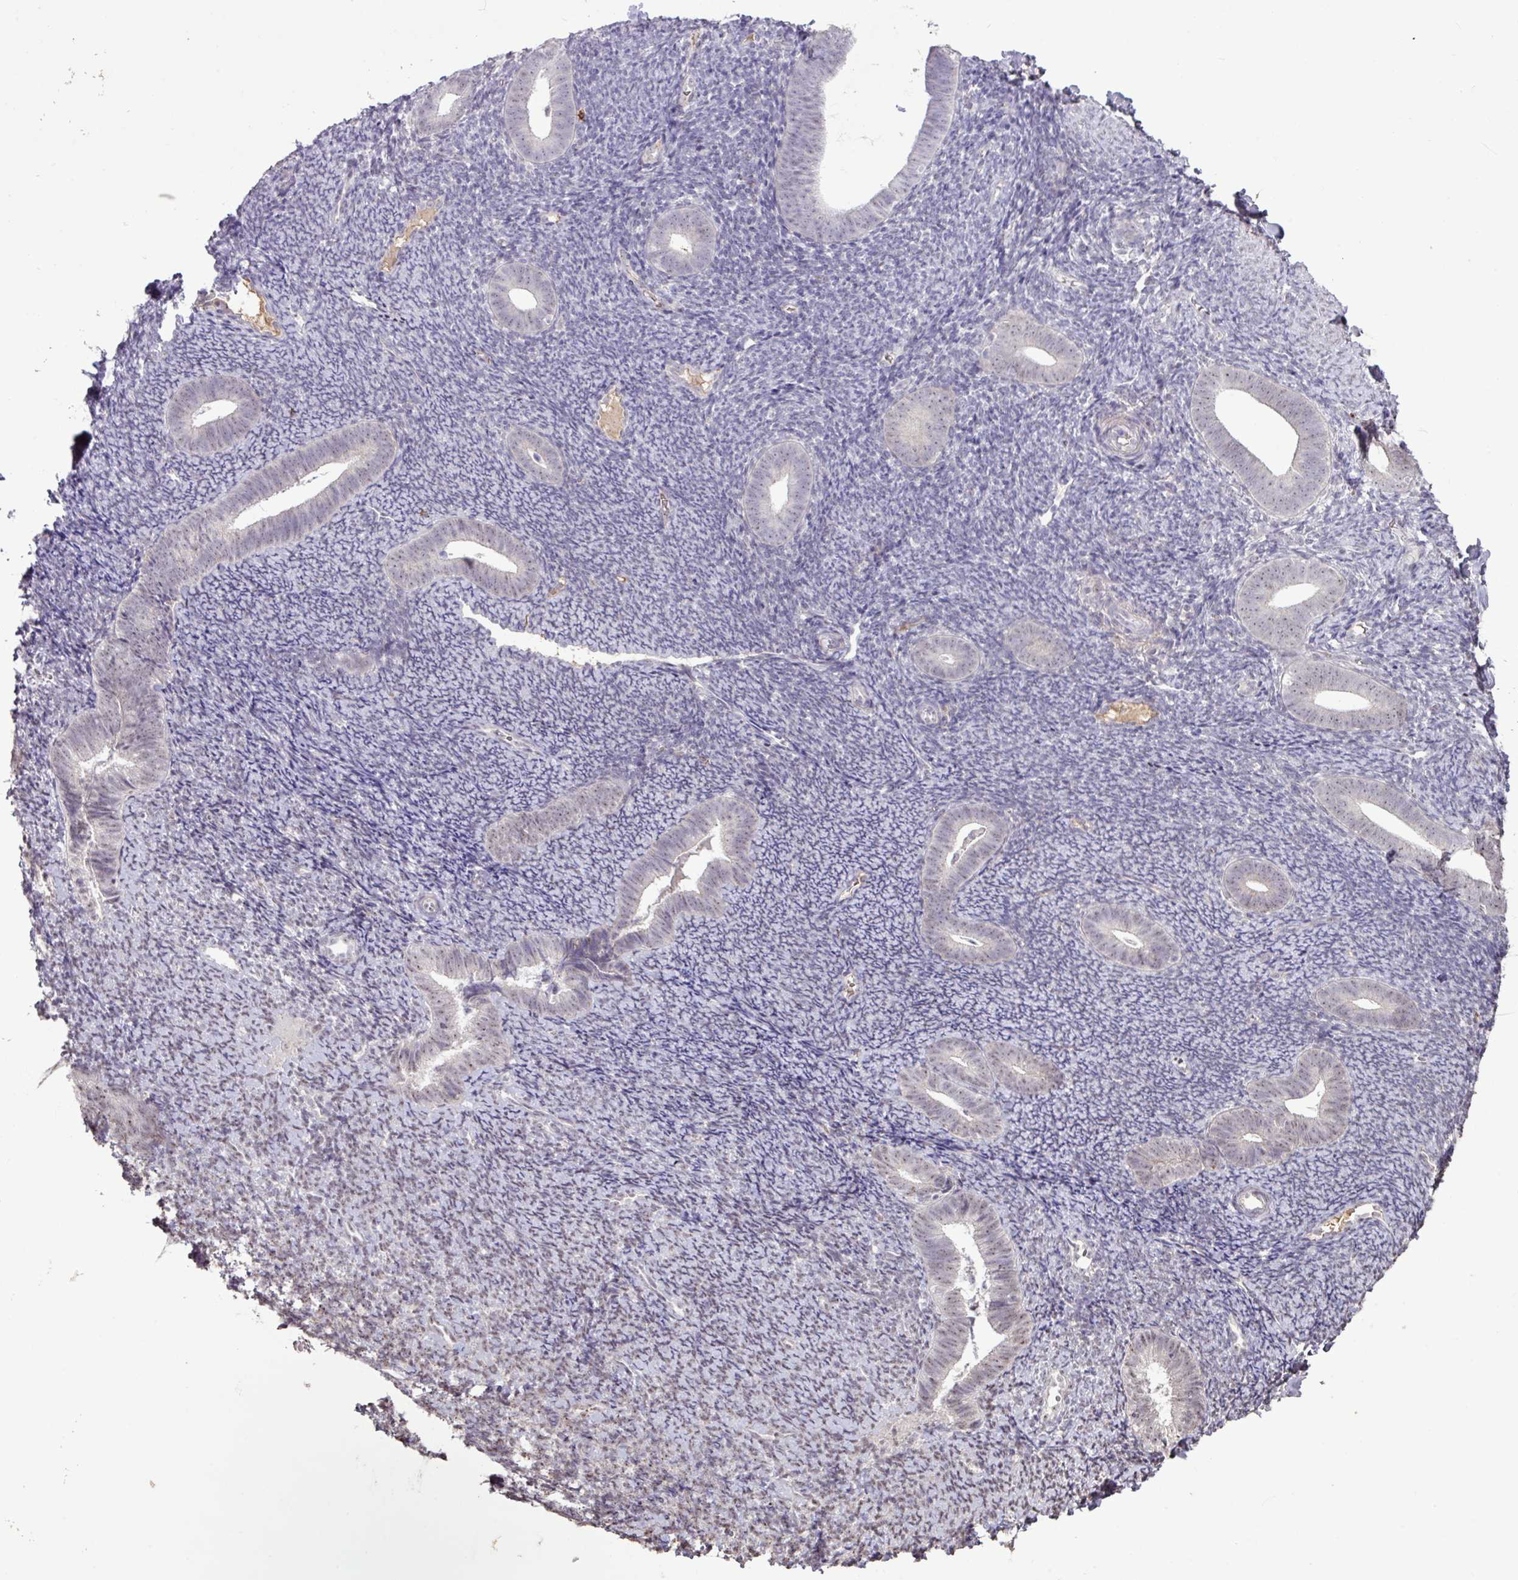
{"staining": {"intensity": "negative", "quantity": "none", "location": "none"}, "tissue": "endometrium", "cell_type": "Cells in endometrial stroma", "image_type": "normal", "snomed": [{"axis": "morphology", "description": "Normal tissue, NOS"}, {"axis": "topography", "description": "Endometrium"}], "caption": "IHC micrograph of benign human endometrium stained for a protein (brown), which shows no staining in cells in endometrial stroma.", "gene": "L3MBTL3", "patient": {"sex": "female", "age": 39}}